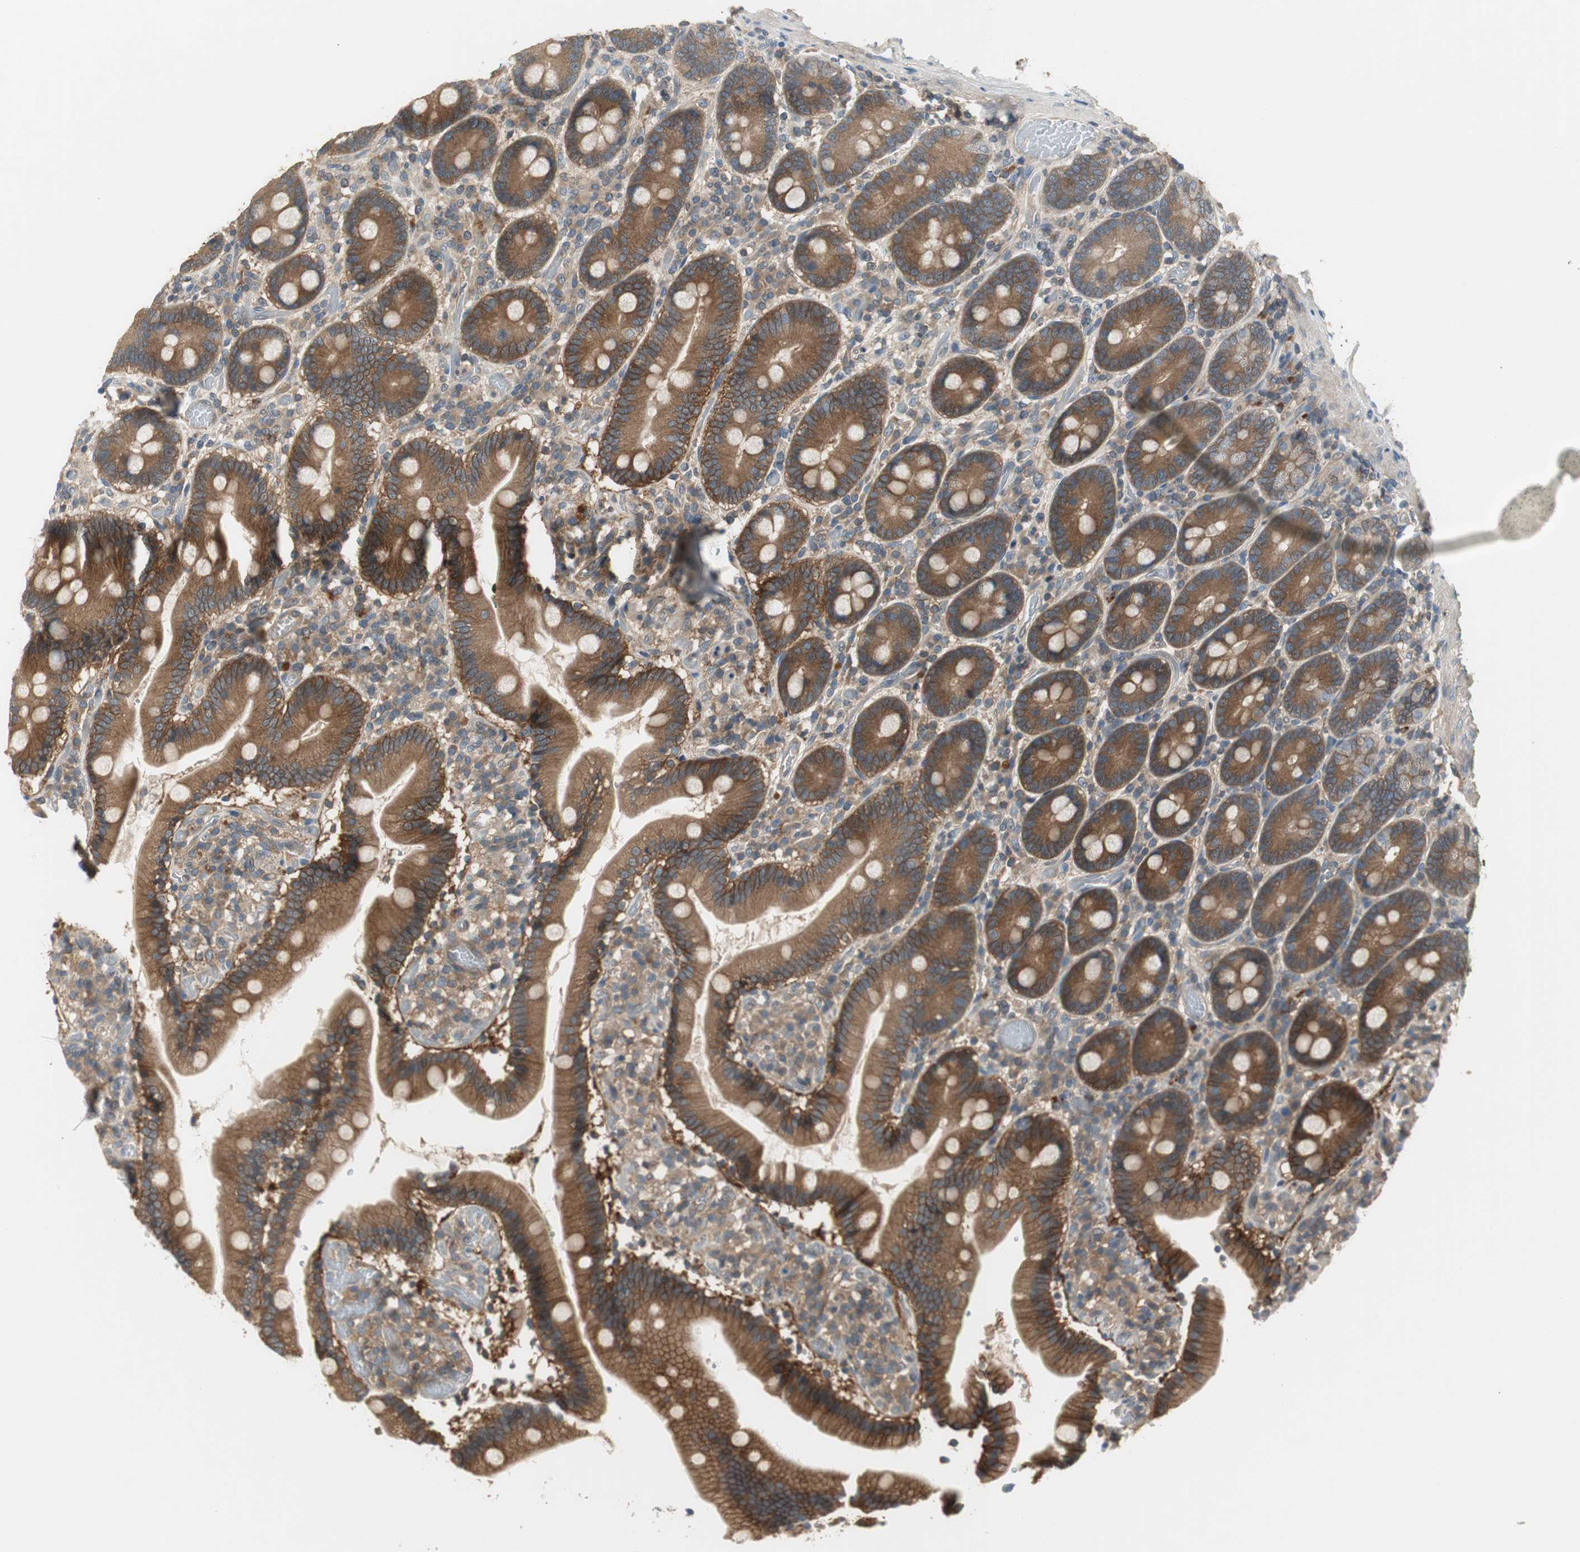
{"staining": {"intensity": "strong", "quantity": ">75%", "location": "cytoplasmic/membranous"}, "tissue": "duodenum", "cell_type": "Glandular cells", "image_type": "normal", "snomed": [{"axis": "morphology", "description": "Normal tissue, NOS"}, {"axis": "topography", "description": "Duodenum"}], "caption": "IHC histopathology image of unremarkable duodenum: duodenum stained using IHC reveals high levels of strong protein expression localized specifically in the cytoplasmic/membranous of glandular cells, appearing as a cytoplasmic/membranous brown color.", "gene": "PRKAA1", "patient": {"sex": "male", "age": 66}}